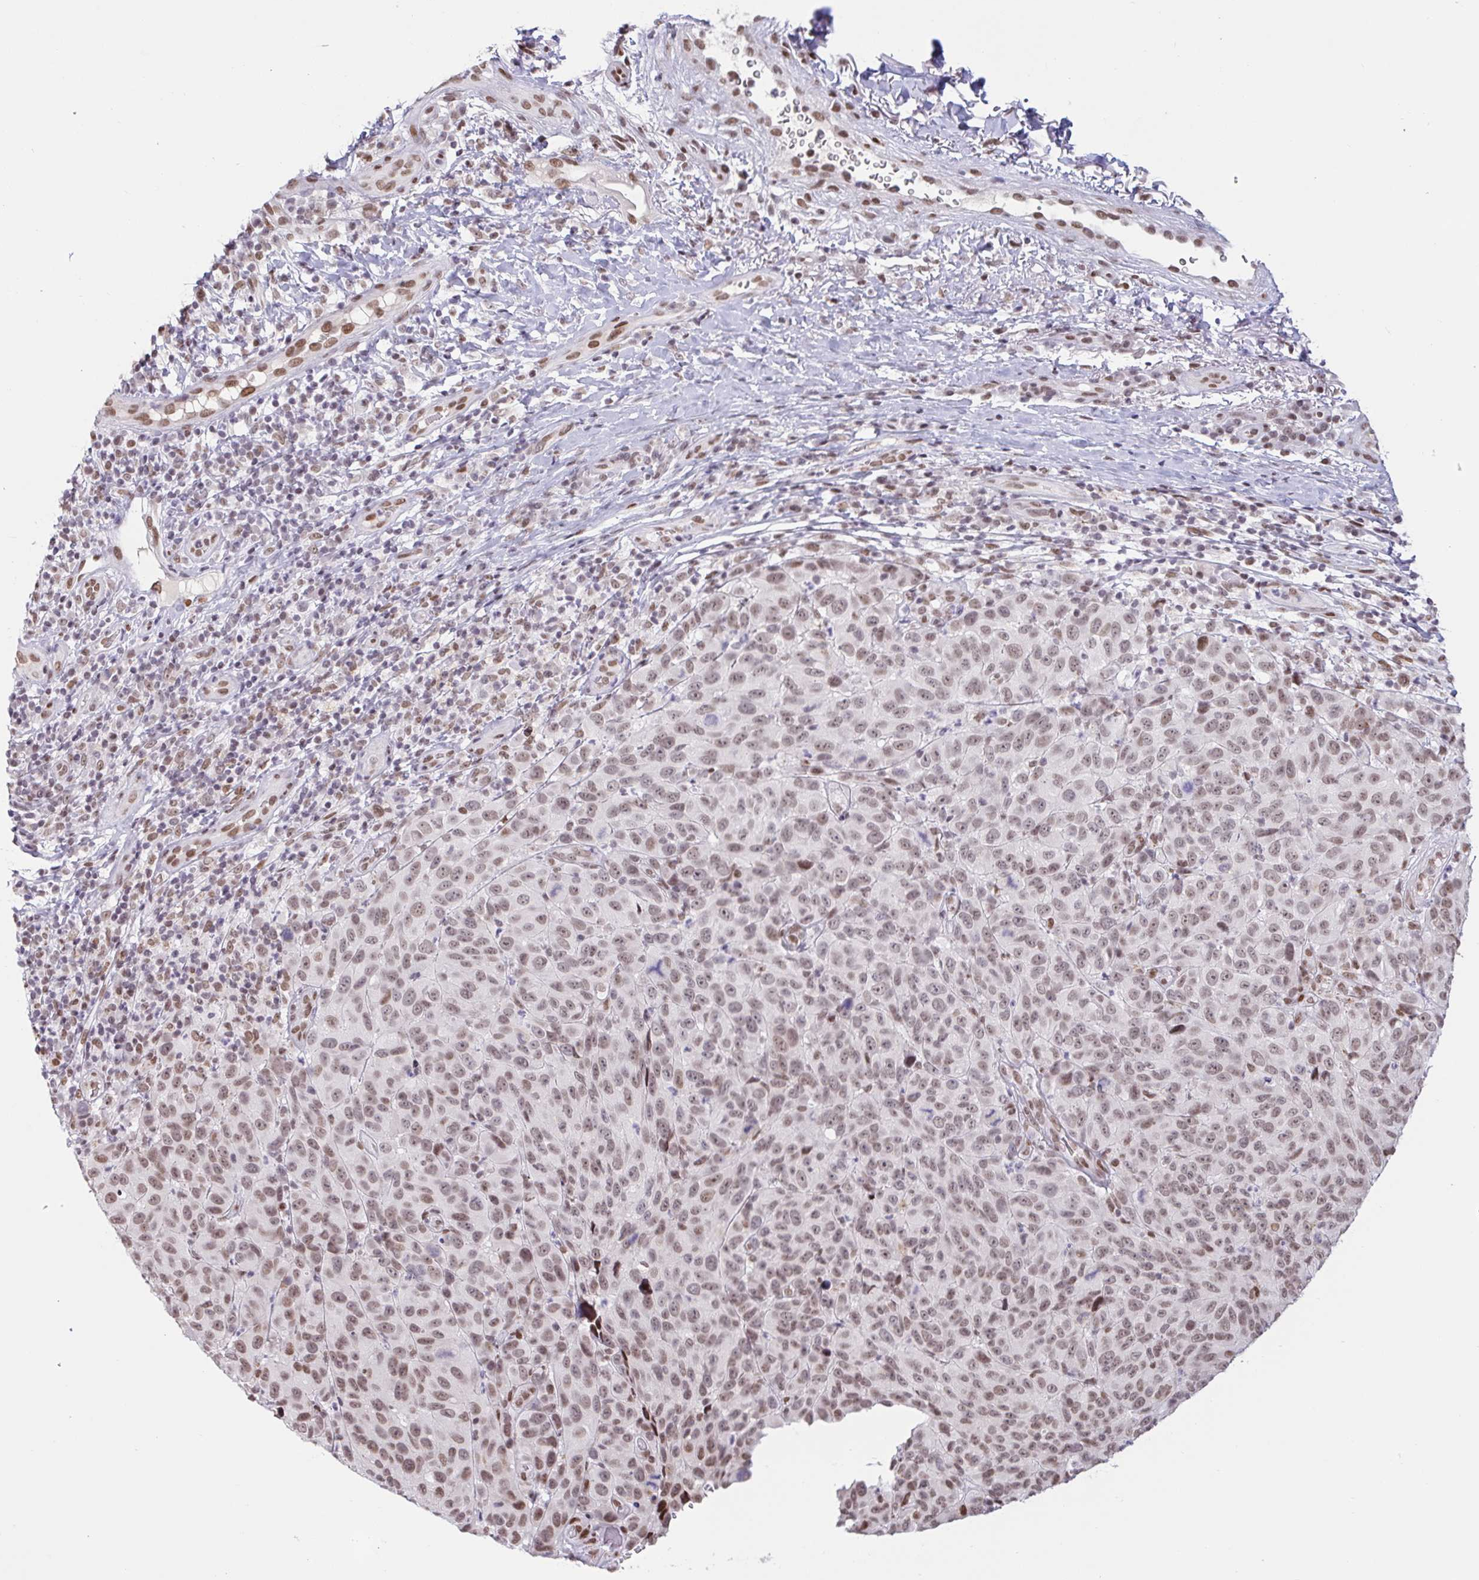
{"staining": {"intensity": "moderate", "quantity": ">75%", "location": "nuclear"}, "tissue": "melanoma", "cell_type": "Tumor cells", "image_type": "cancer", "snomed": [{"axis": "morphology", "description": "Malignant melanoma, NOS"}, {"axis": "topography", "description": "Skin"}], "caption": "Immunohistochemical staining of human melanoma shows medium levels of moderate nuclear protein staining in about >75% of tumor cells.", "gene": "CBFA2T2", "patient": {"sex": "male", "age": 85}}